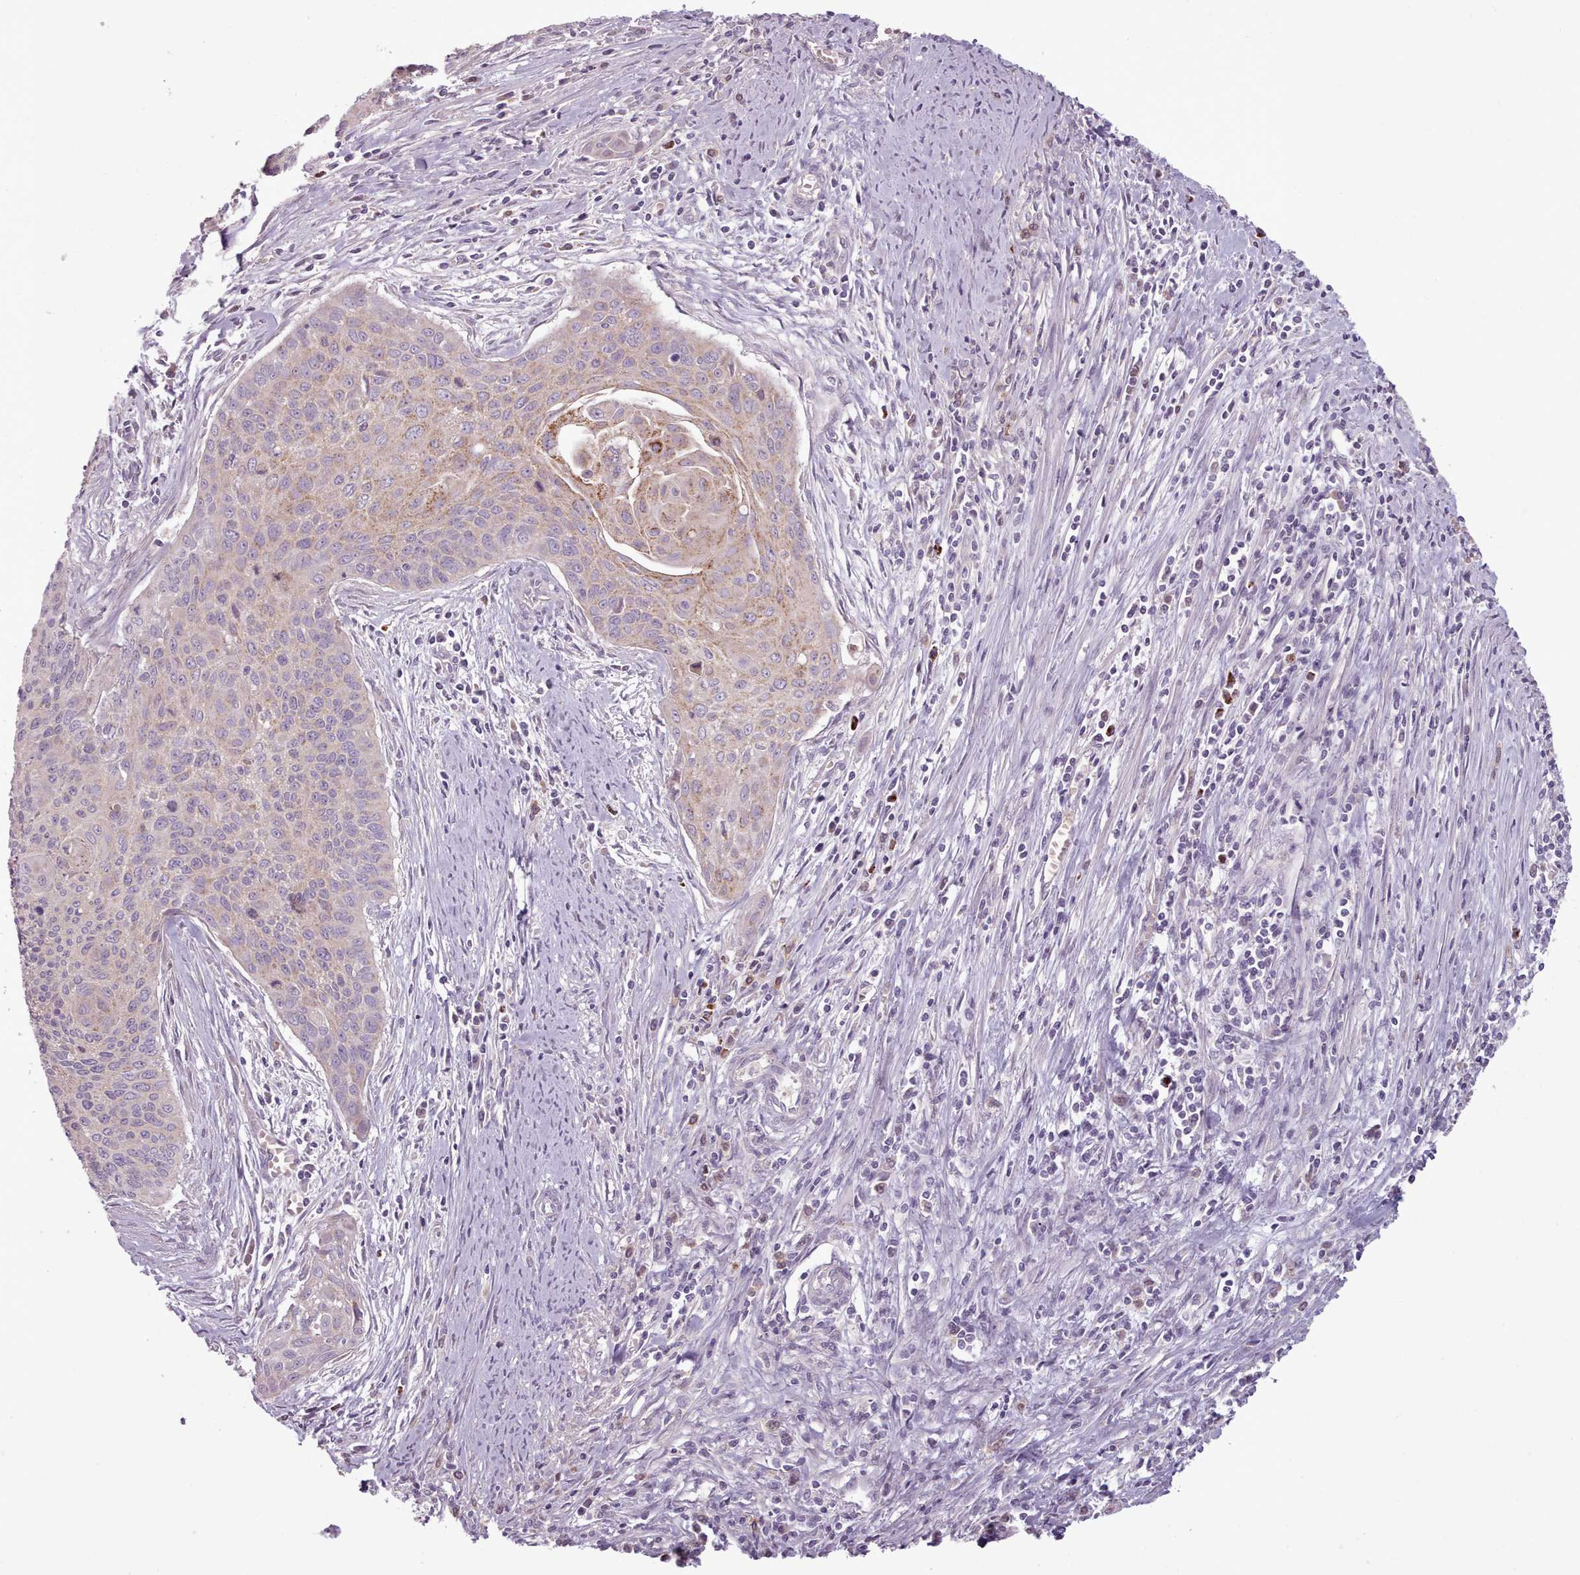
{"staining": {"intensity": "weak", "quantity": "25%-75%", "location": "cytoplasmic/membranous"}, "tissue": "cervical cancer", "cell_type": "Tumor cells", "image_type": "cancer", "snomed": [{"axis": "morphology", "description": "Squamous cell carcinoma, NOS"}, {"axis": "topography", "description": "Cervix"}], "caption": "Immunohistochemical staining of squamous cell carcinoma (cervical) demonstrates low levels of weak cytoplasmic/membranous positivity in approximately 25%-75% of tumor cells. (DAB = brown stain, brightfield microscopy at high magnification).", "gene": "LAPTM5", "patient": {"sex": "female", "age": 55}}